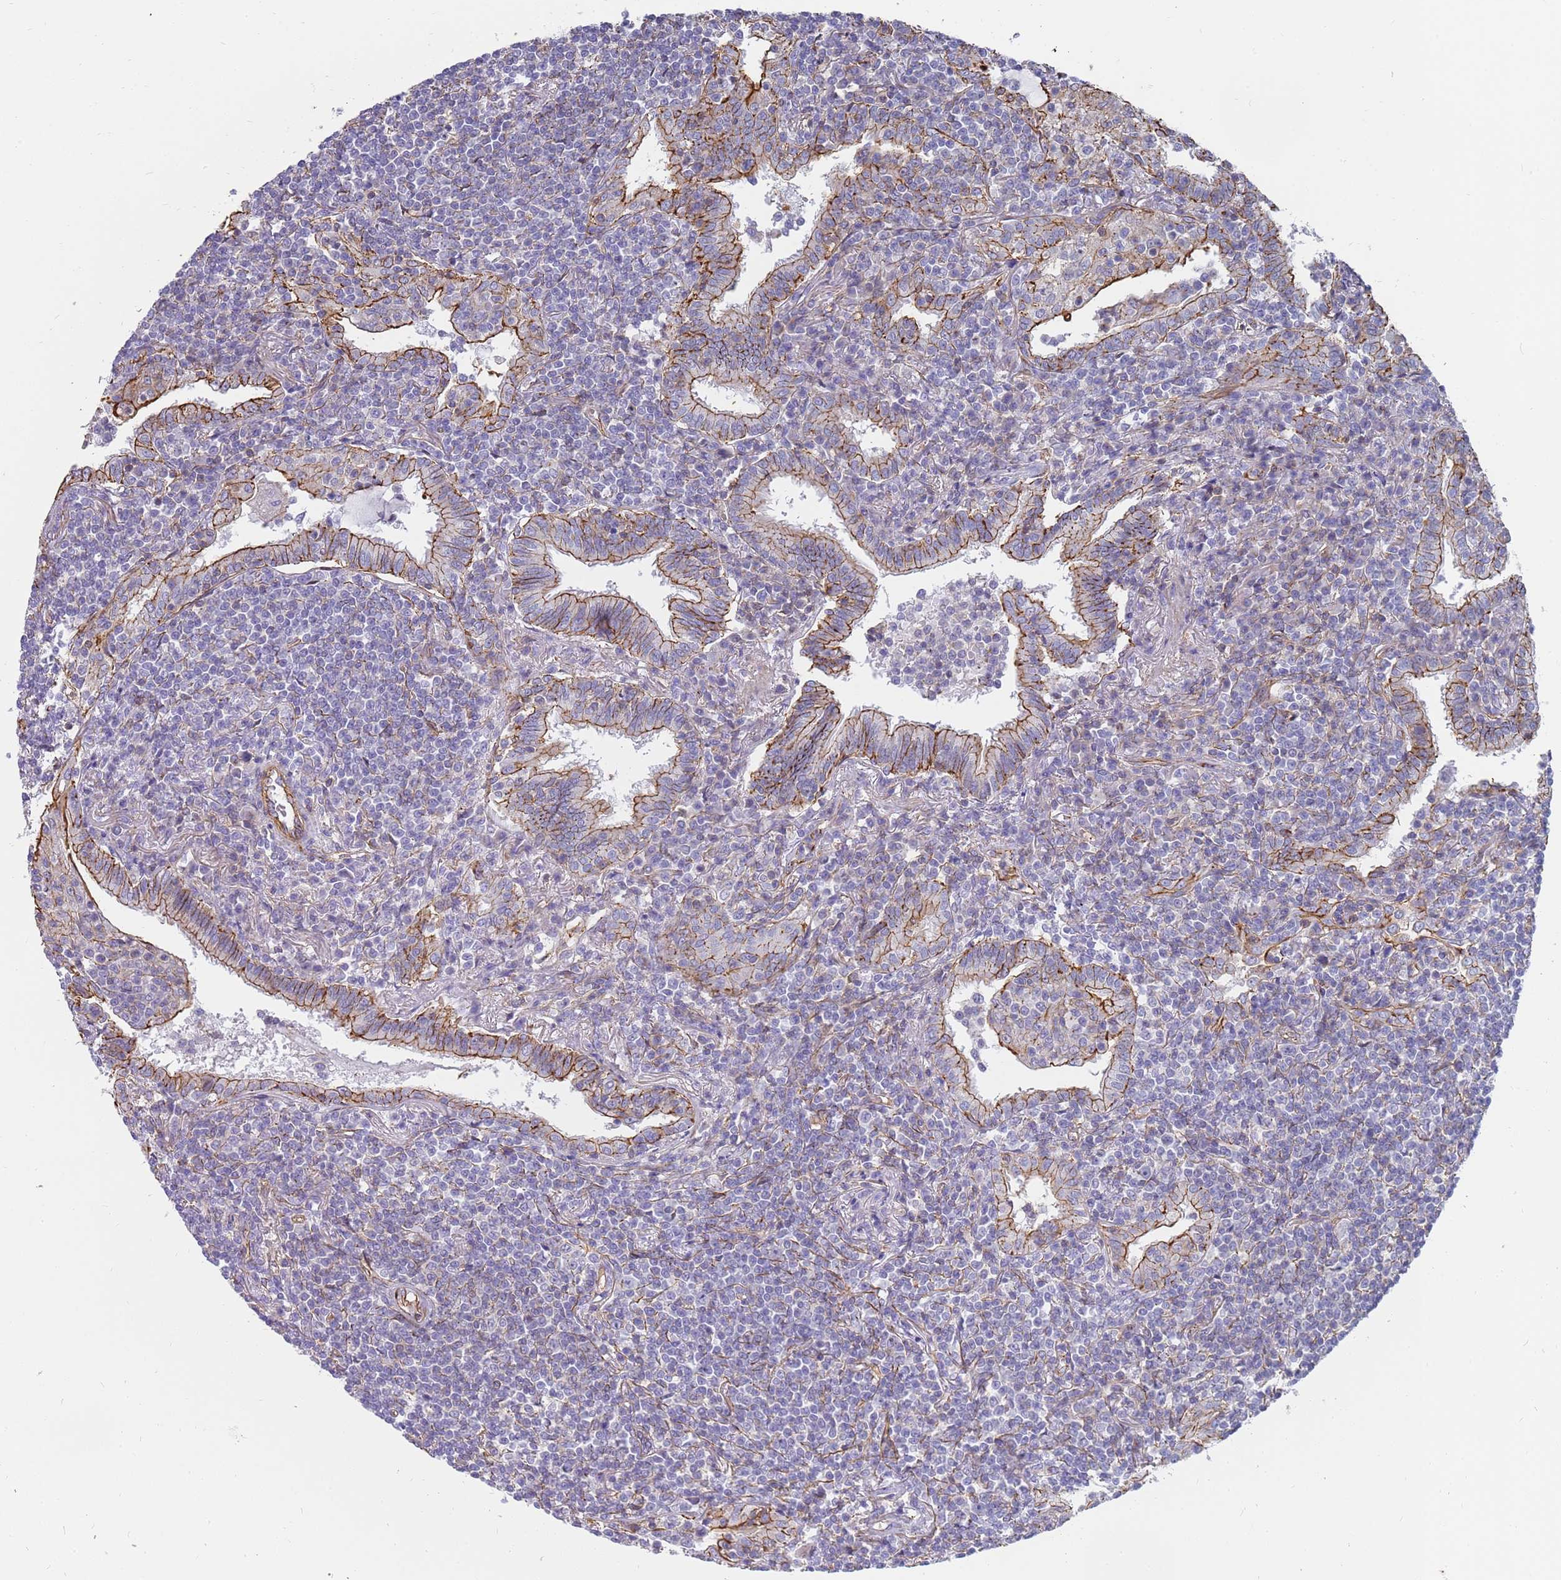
{"staining": {"intensity": "negative", "quantity": "none", "location": "none"}, "tissue": "lymphoma", "cell_type": "Tumor cells", "image_type": "cancer", "snomed": [{"axis": "morphology", "description": "Malignant lymphoma, non-Hodgkin's type, Low grade"}, {"axis": "topography", "description": "Lung"}], "caption": "IHC micrograph of lymphoma stained for a protein (brown), which shows no staining in tumor cells.", "gene": "GFRAL", "patient": {"sex": "female", "age": 71}}